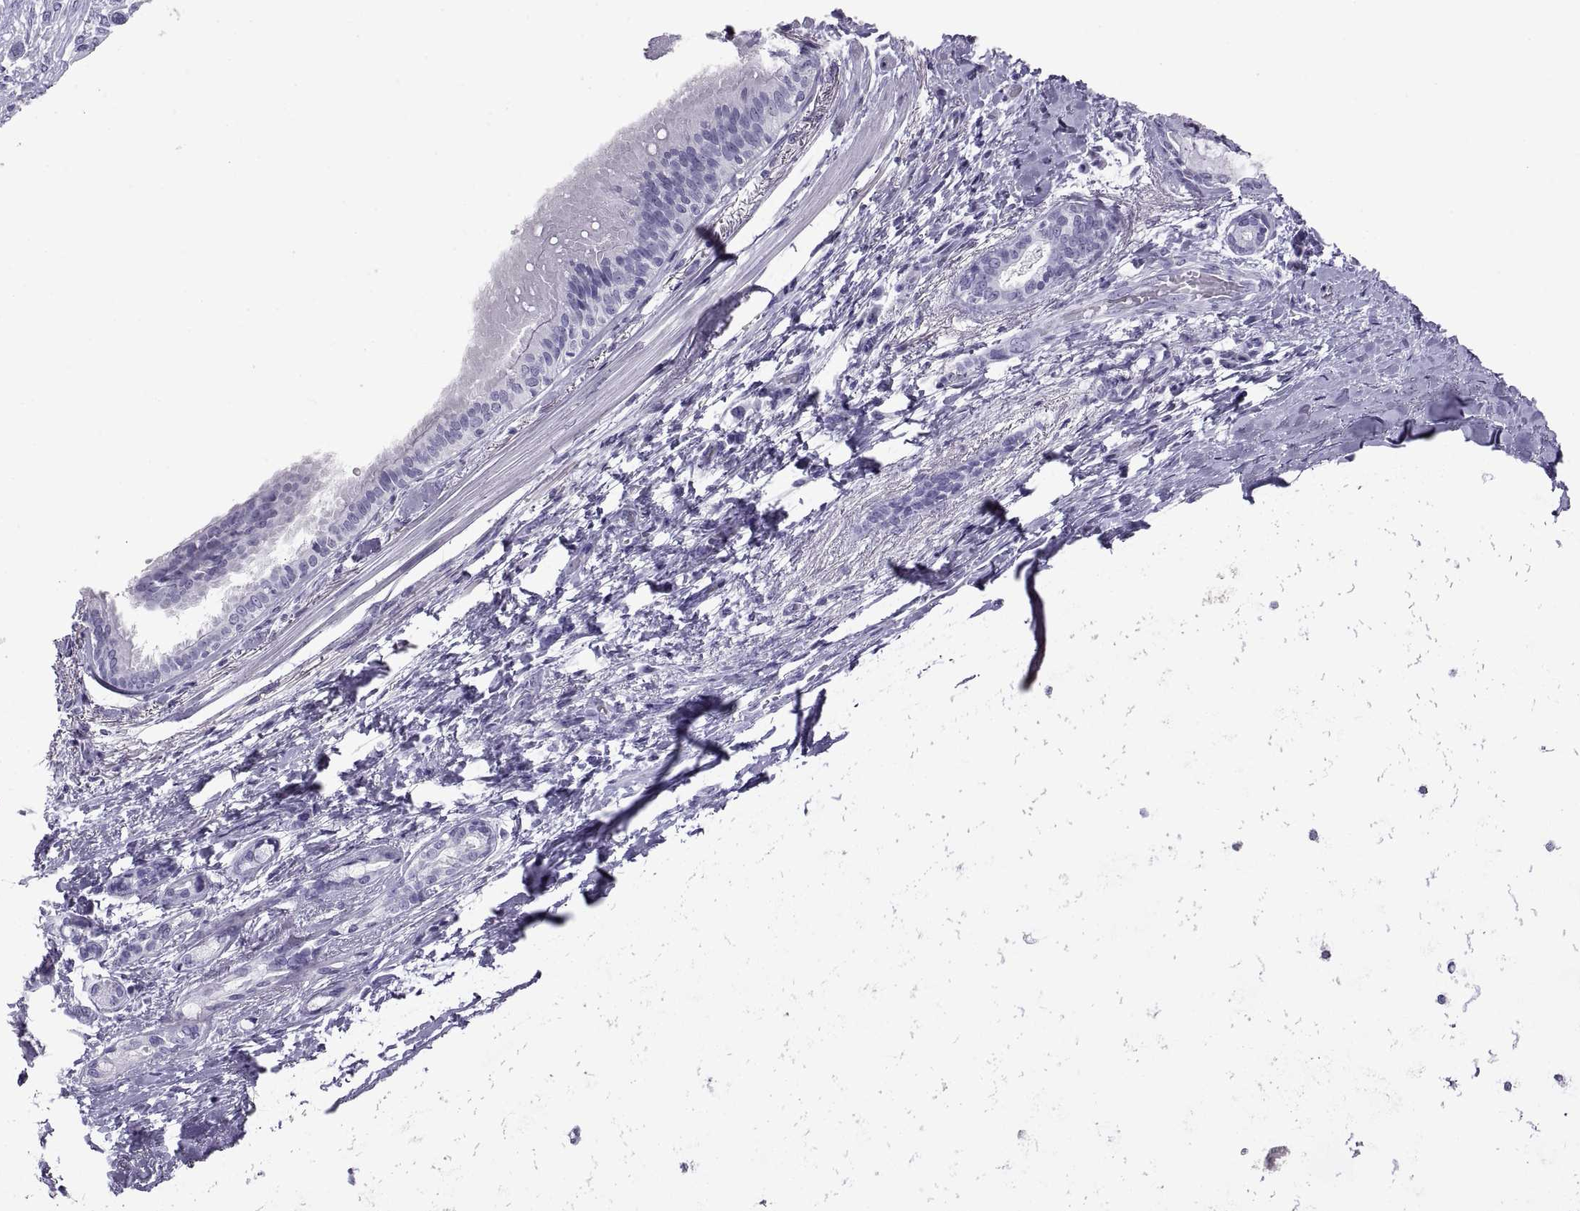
{"staining": {"intensity": "negative", "quantity": "none", "location": "none"}, "tissue": "bronchus", "cell_type": "Respiratory epithelial cells", "image_type": "normal", "snomed": [{"axis": "morphology", "description": "Normal tissue, NOS"}, {"axis": "morphology", "description": "Squamous cell carcinoma, NOS"}, {"axis": "topography", "description": "Bronchus"}, {"axis": "topography", "description": "Lung"}], "caption": "Bronchus stained for a protein using IHC displays no expression respiratory epithelial cells.", "gene": "RLBP1", "patient": {"sex": "male", "age": 69}}